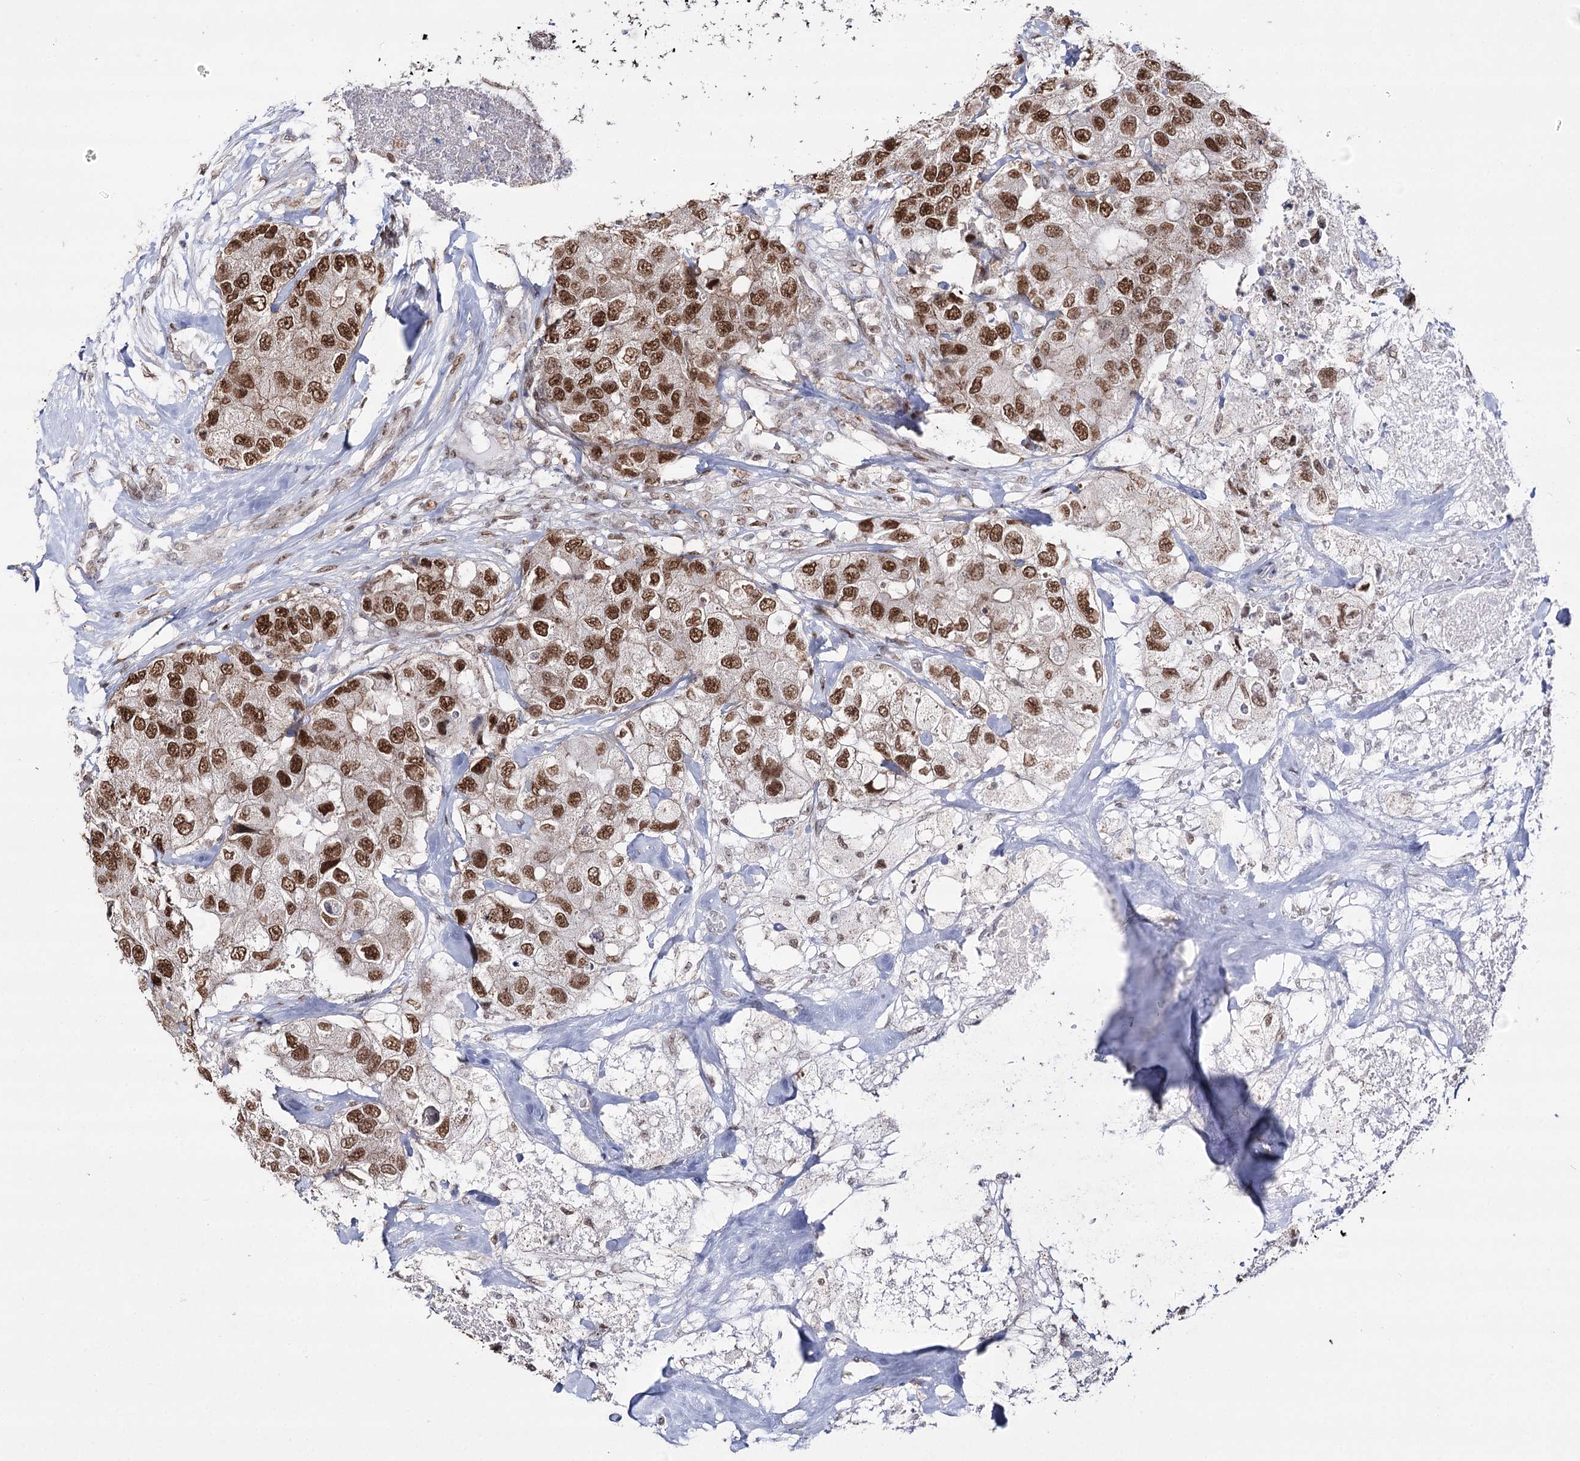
{"staining": {"intensity": "moderate", "quantity": ">75%", "location": "nuclear"}, "tissue": "breast cancer", "cell_type": "Tumor cells", "image_type": "cancer", "snomed": [{"axis": "morphology", "description": "Duct carcinoma"}, {"axis": "topography", "description": "Breast"}], "caption": "Protein analysis of breast cancer (intraductal carcinoma) tissue displays moderate nuclear staining in approximately >75% of tumor cells.", "gene": "VGLL4", "patient": {"sex": "female", "age": 62}}